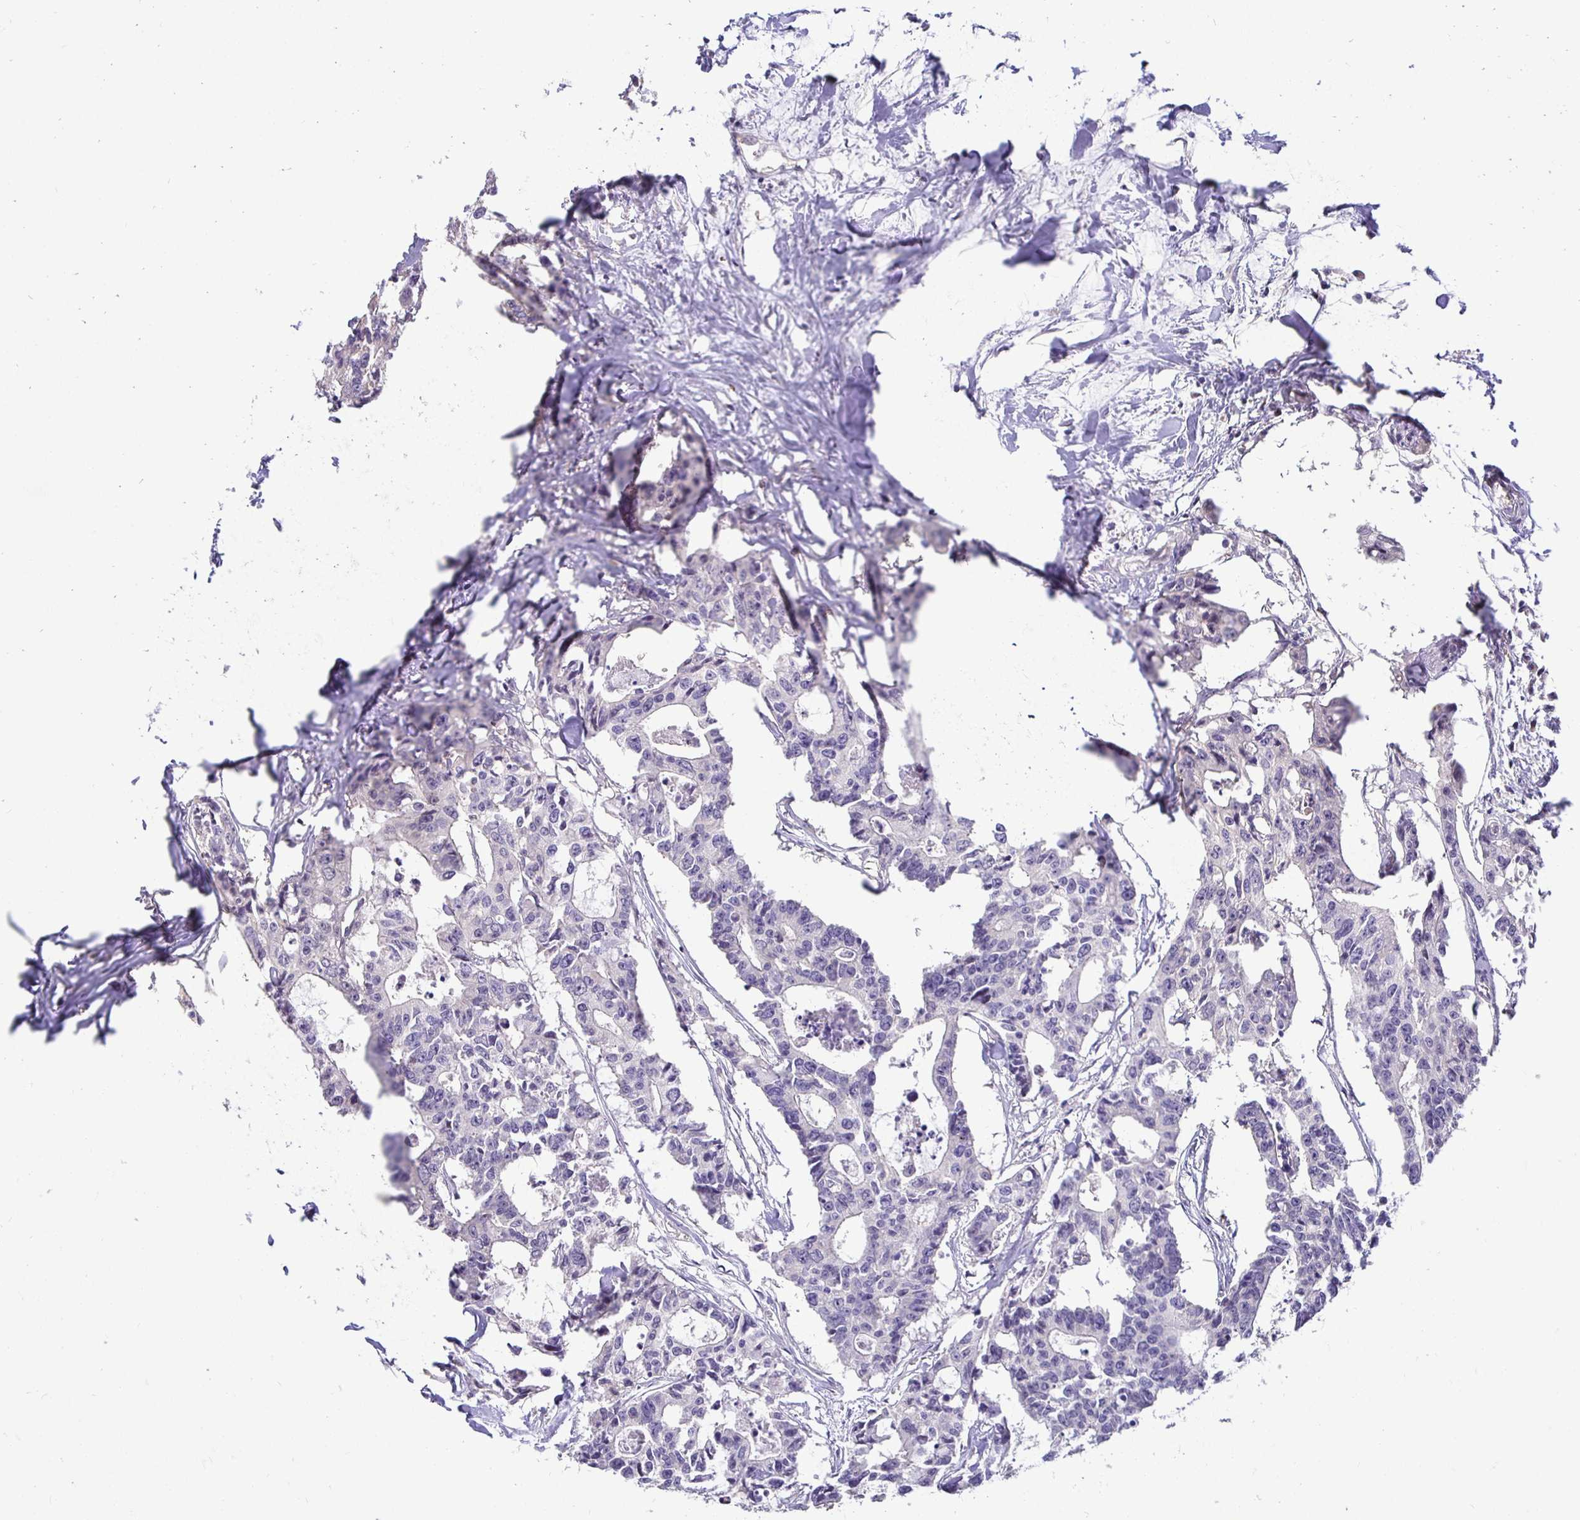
{"staining": {"intensity": "negative", "quantity": "none", "location": "none"}, "tissue": "colorectal cancer", "cell_type": "Tumor cells", "image_type": "cancer", "snomed": [{"axis": "morphology", "description": "Adenocarcinoma, NOS"}, {"axis": "topography", "description": "Rectum"}], "caption": "Tumor cells show no significant protein positivity in colorectal adenocarcinoma.", "gene": "SLC9A1", "patient": {"sex": "male", "age": 57}}